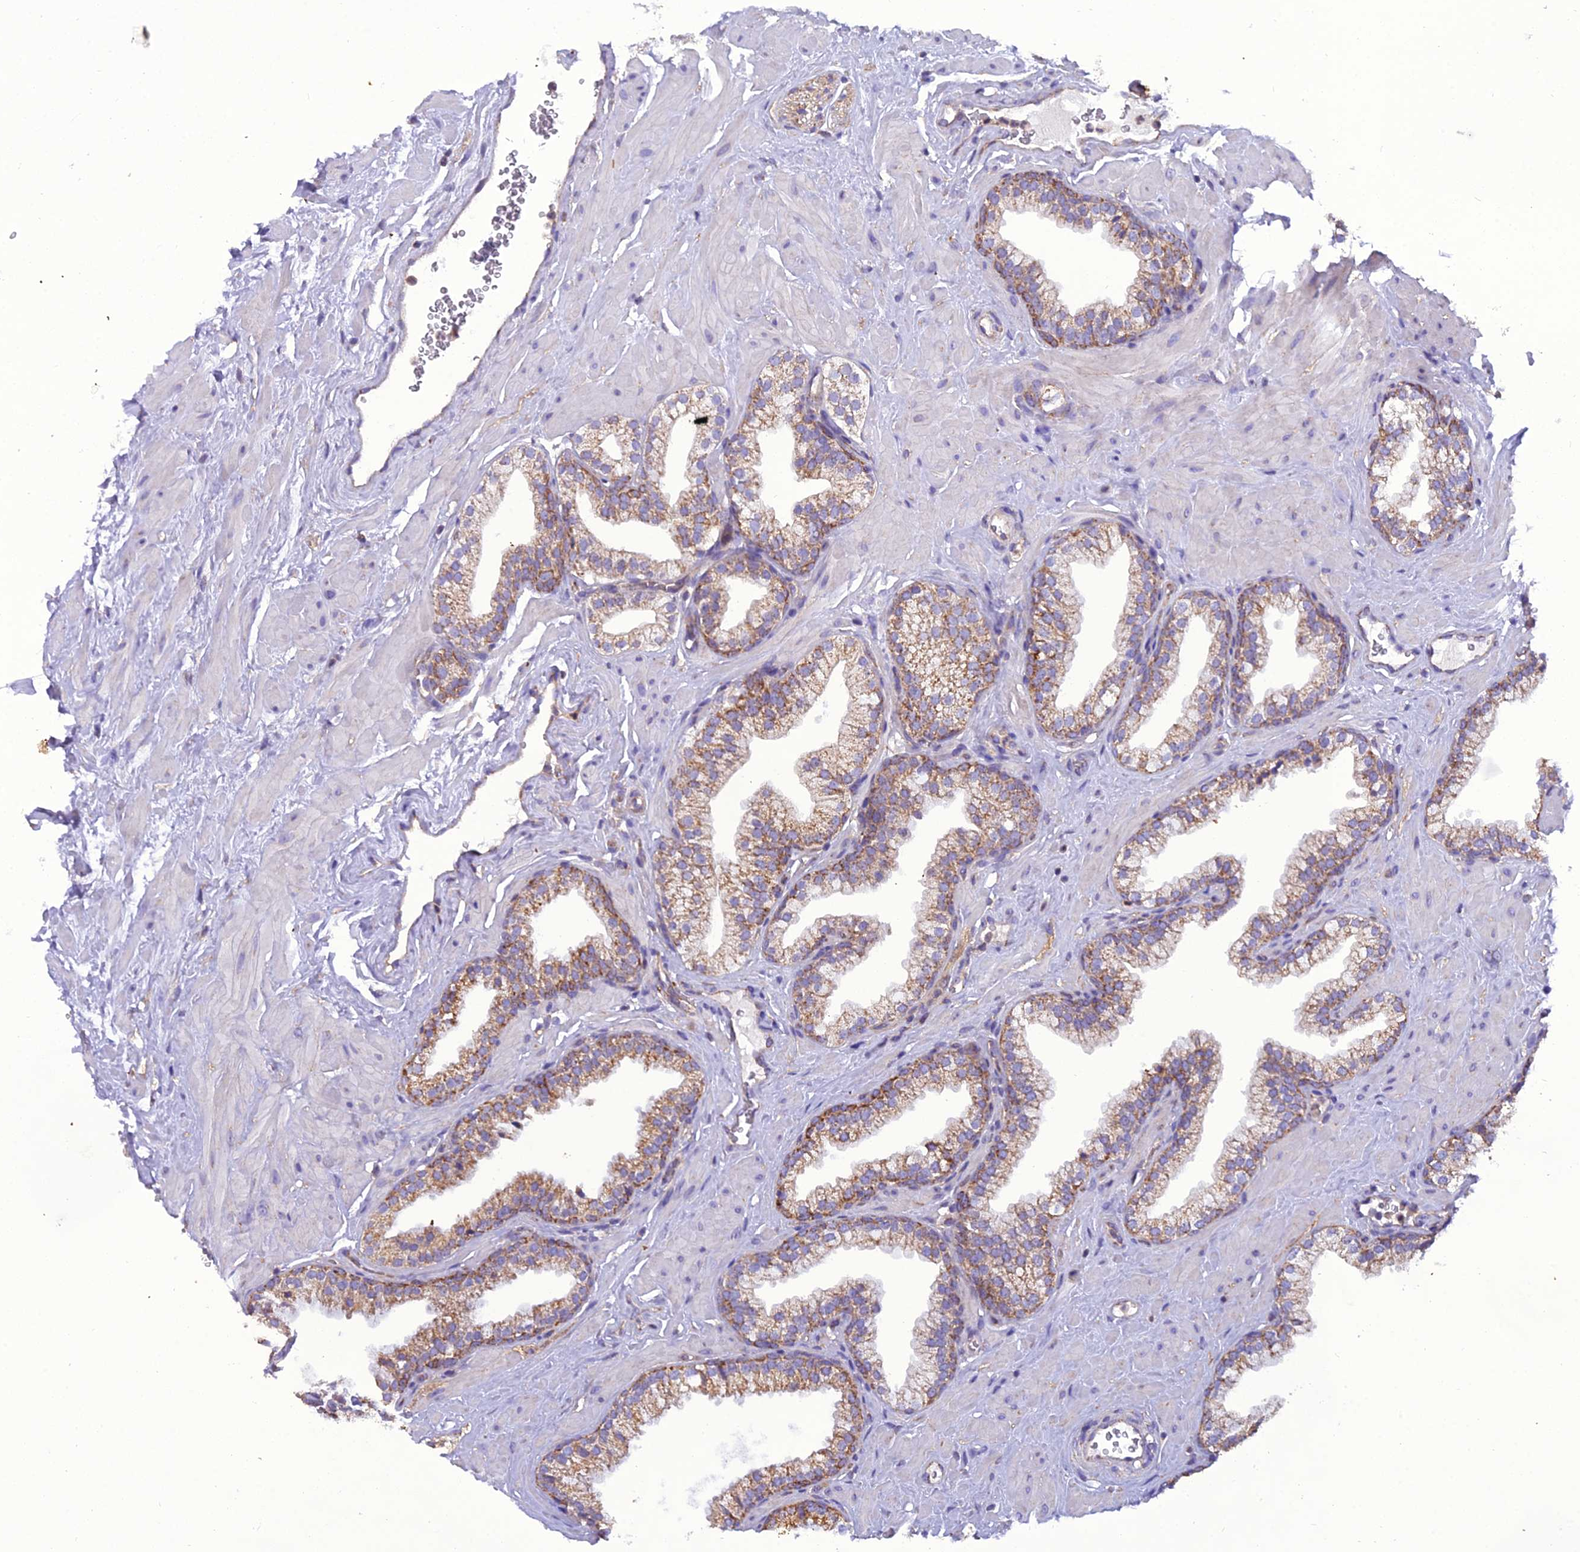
{"staining": {"intensity": "moderate", "quantity": ">75%", "location": "cytoplasmic/membranous"}, "tissue": "prostate", "cell_type": "Glandular cells", "image_type": "normal", "snomed": [{"axis": "morphology", "description": "Normal tissue, NOS"}, {"axis": "morphology", "description": "Urothelial carcinoma, Low grade"}, {"axis": "topography", "description": "Urinary bladder"}, {"axis": "topography", "description": "Prostate"}], "caption": "Immunohistochemistry (IHC) image of benign prostate: prostate stained using immunohistochemistry shows medium levels of moderate protein expression localized specifically in the cytoplasmic/membranous of glandular cells, appearing as a cytoplasmic/membranous brown color.", "gene": "GPD1", "patient": {"sex": "male", "age": 60}}